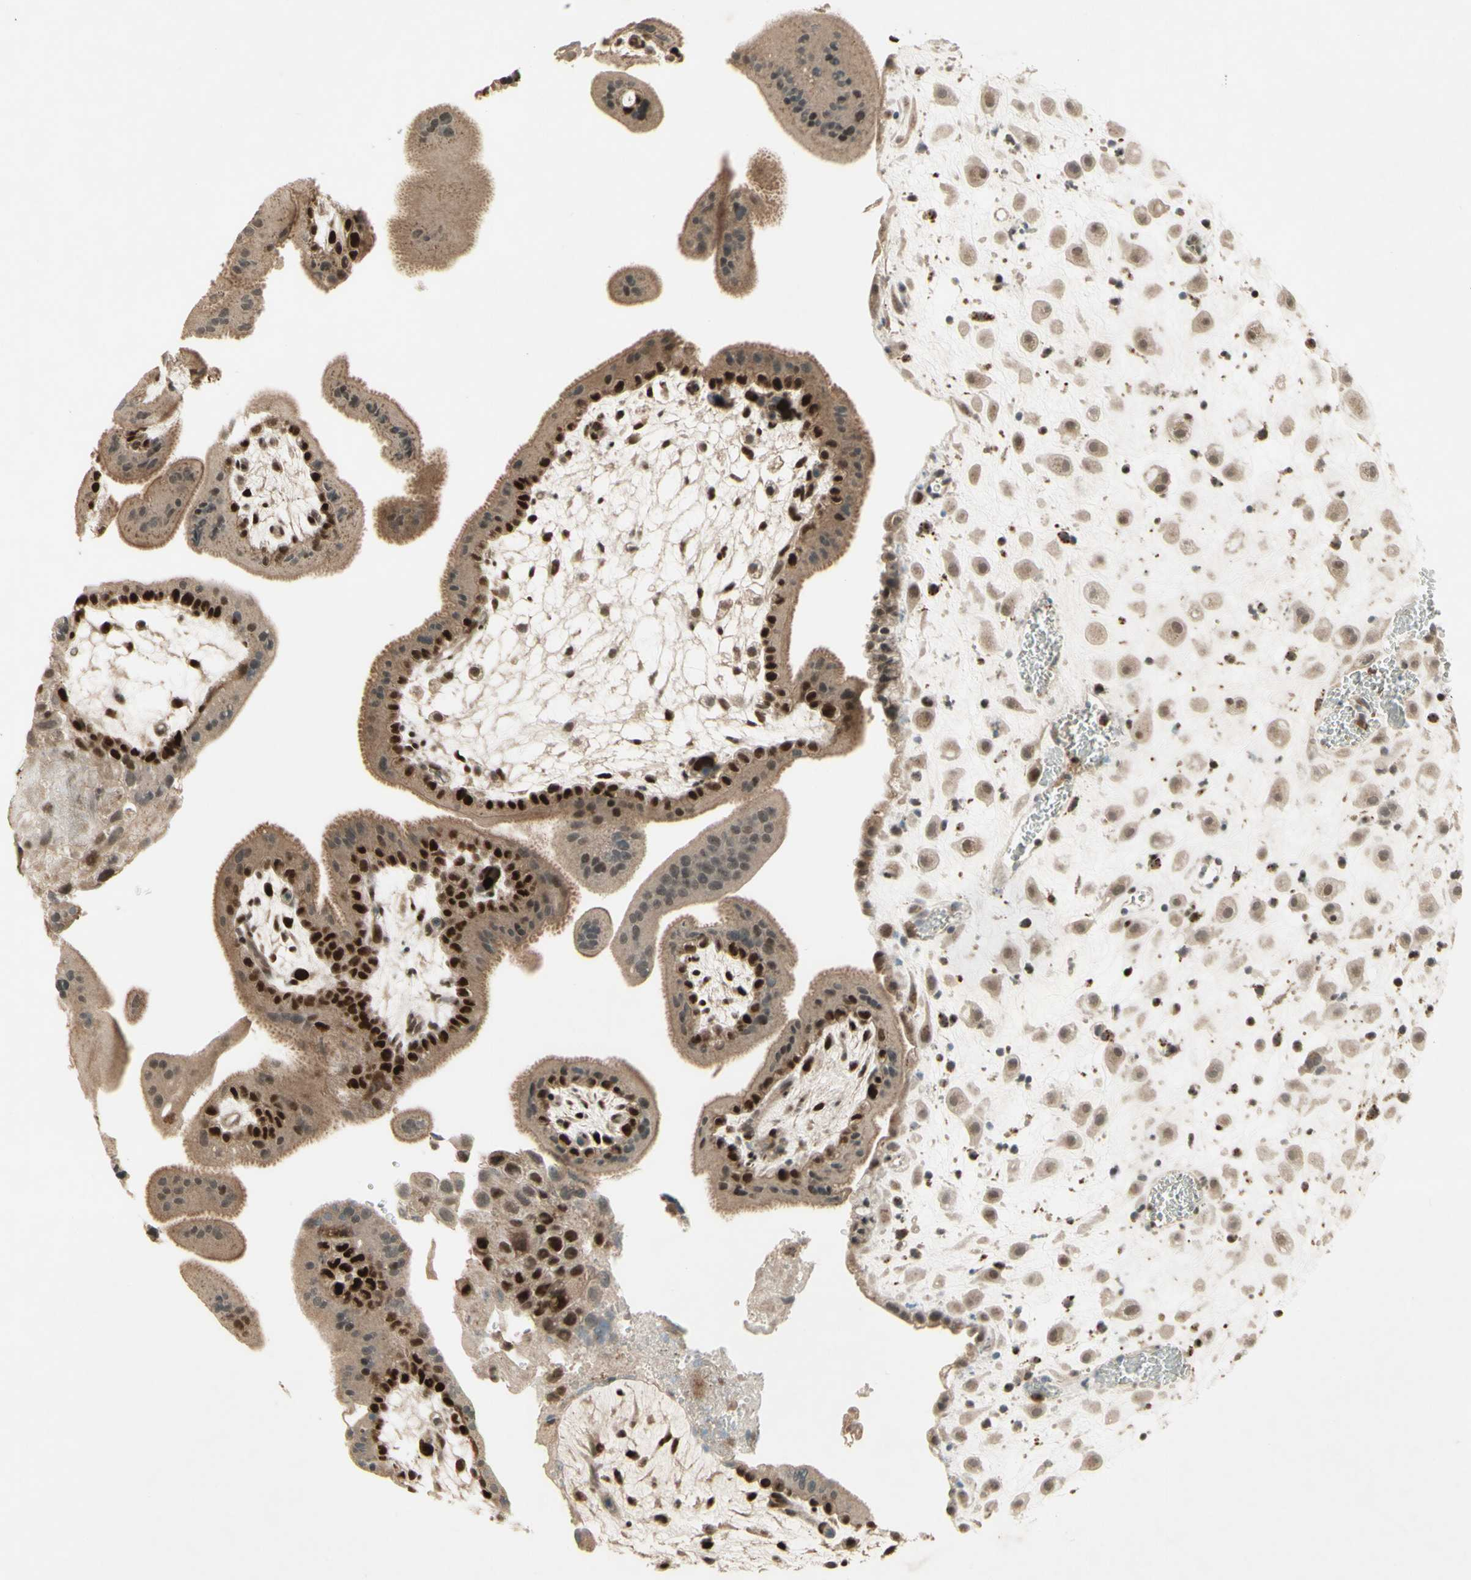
{"staining": {"intensity": "weak", "quantity": ">75%", "location": "cytoplasmic/membranous,nuclear"}, "tissue": "placenta", "cell_type": "Decidual cells", "image_type": "normal", "snomed": [{"axis": "morphology", "description": "Normal tissue, NOS"}, {"axis": "topography", "description": "Placenta"}], "caption": "A photomicrograph showing weak cytoplasmic/membranous,nuclear expression in about >75% of decidual cells in normal placenta, as visualized by brown immunohistochemical staining.", "gene": "MSH6", "patient": {"sex": "female", "age": 35}}